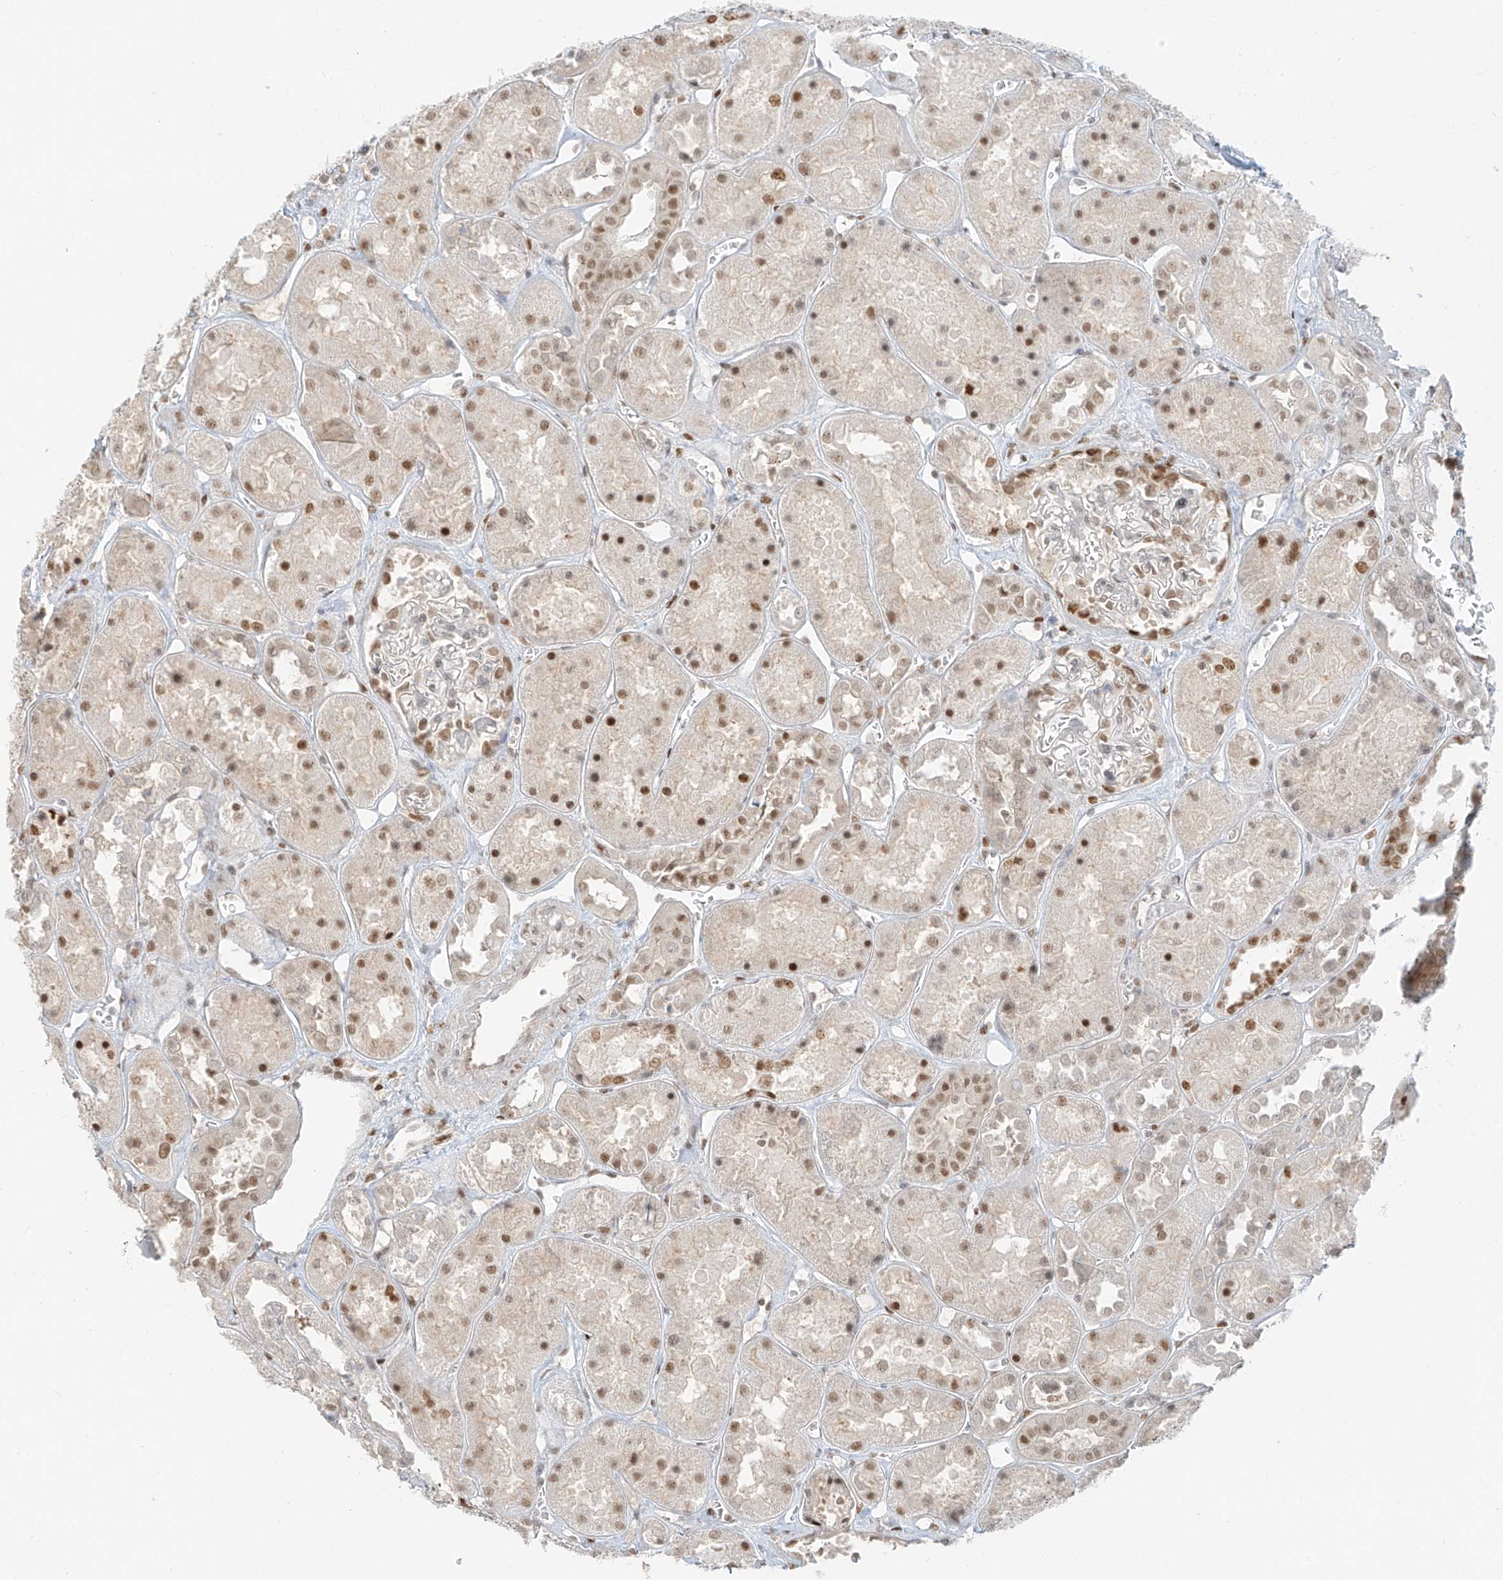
{"staining": {"intensity": "moderate", "quantity": "<25%", "location": "nuclear"}, "tissue": "kidney", "cell_type": "Cells in glomeruli", "image_type": "normal", "snomed": [{"axis": "morphology", "description": "Normal tissue, NOS"}, {"axis": "topography", "description": "Kidney"}], "caption": "Human kidney stained with a brown dye shows moderate nuclear positive positivity in about <25% of cells in glomeruli.", "gene": "ZNF774", "patient": {"sex": "male", "age": 70}}